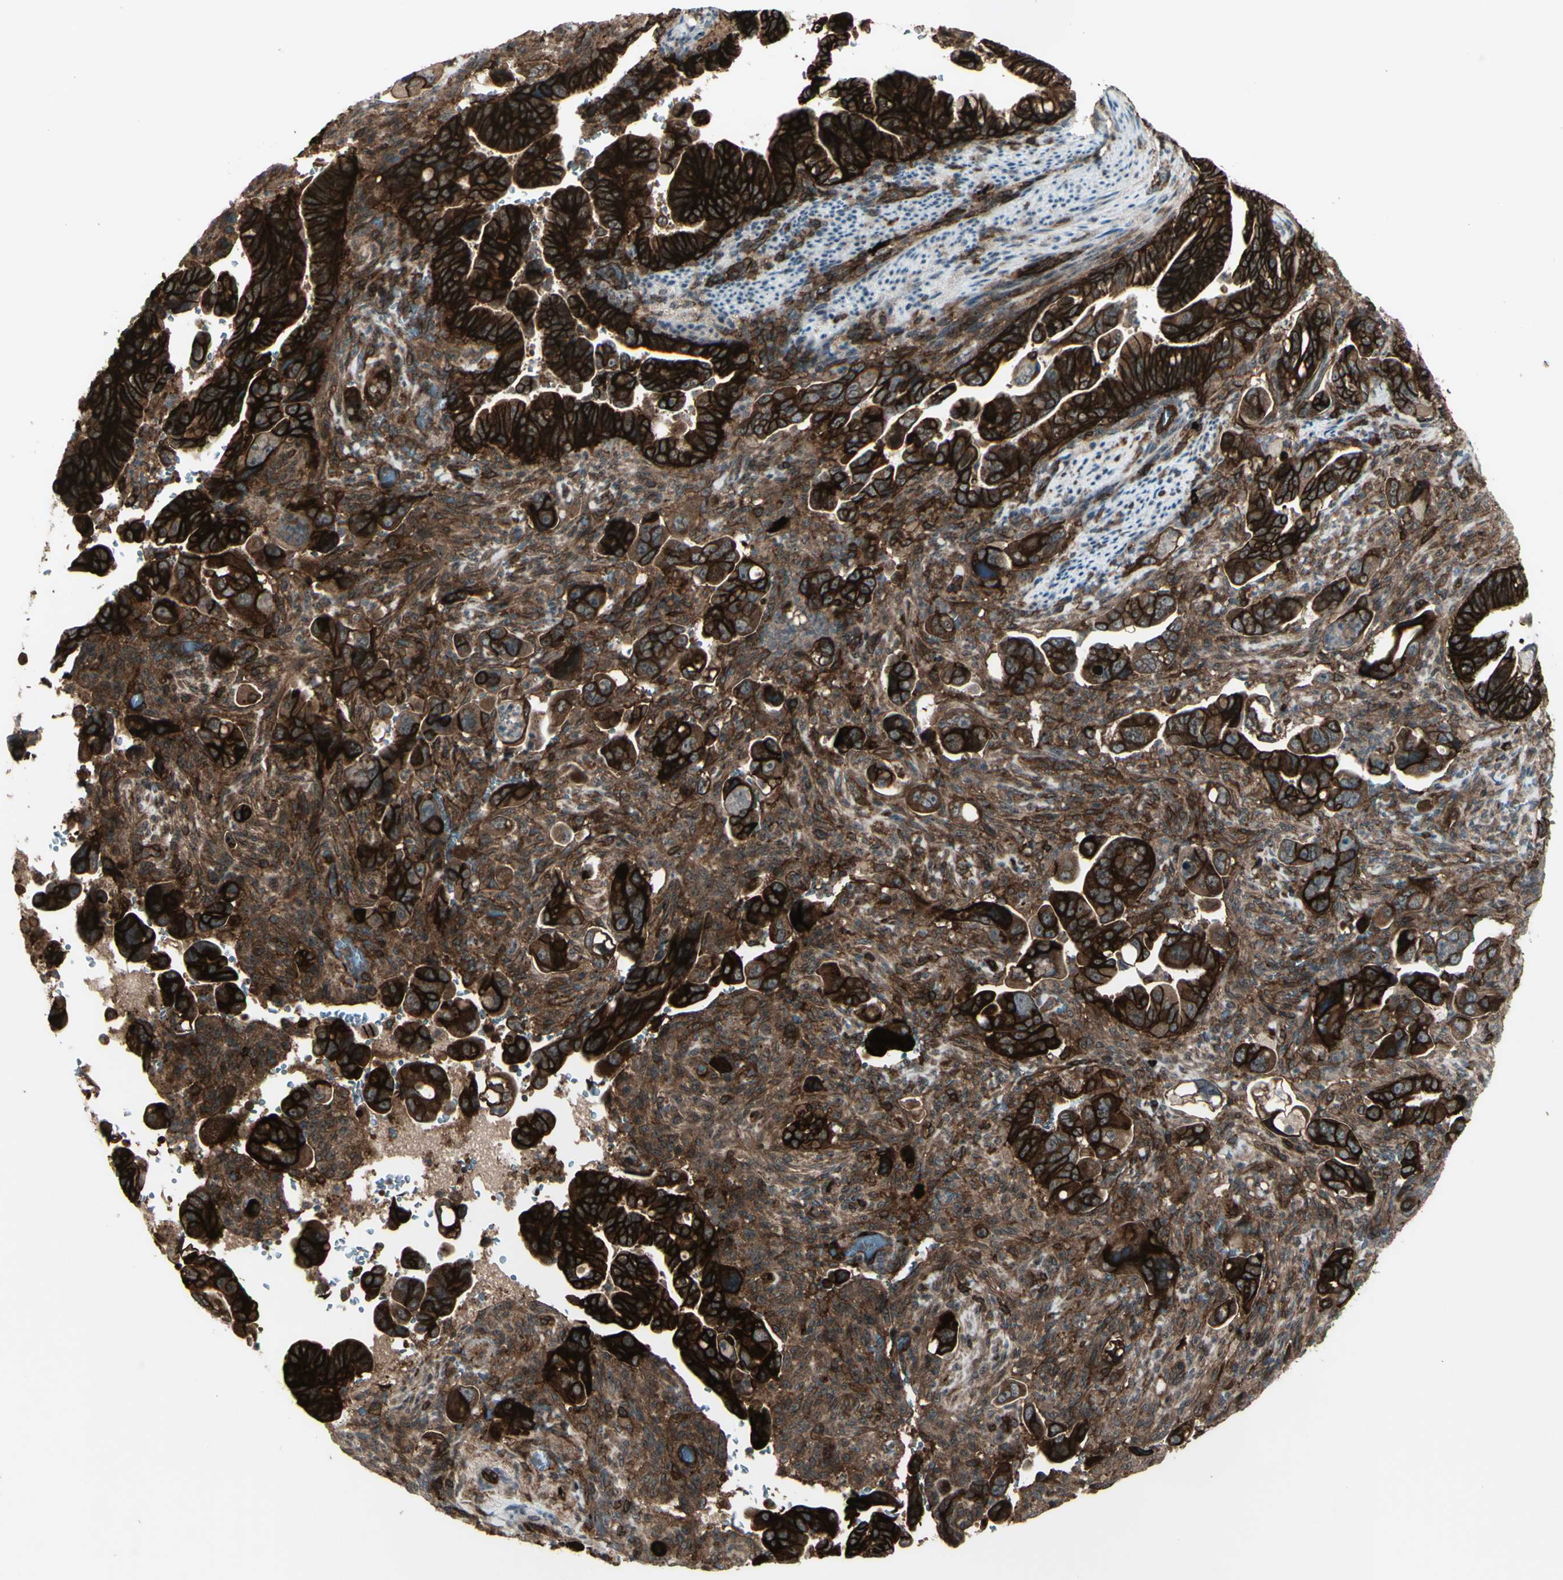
{"staining": {"intensity": "strong", "quantity": ">75%", "location": "cytoplasmic/membranous"}, "tissue": "pancreatic cancer", "cell_type": "Tumor cells", "image_type": "cancer", "snomed": [{"axis": "morphology", "description": "Adenocarcinoma, NOS"}, {"axis": "topography", "description": "Pancreas"}], "caption": "Immunohistochemistry (IHC) (DAB (3,3'-diaminobenzidine)) staining of human pancreatic cancer reveals strong cytoplasmic/membranous protein positivity in about >75% of tumor cells.", "gene": "FXYD5", "patient": {"sex": "male", "age": 70}}